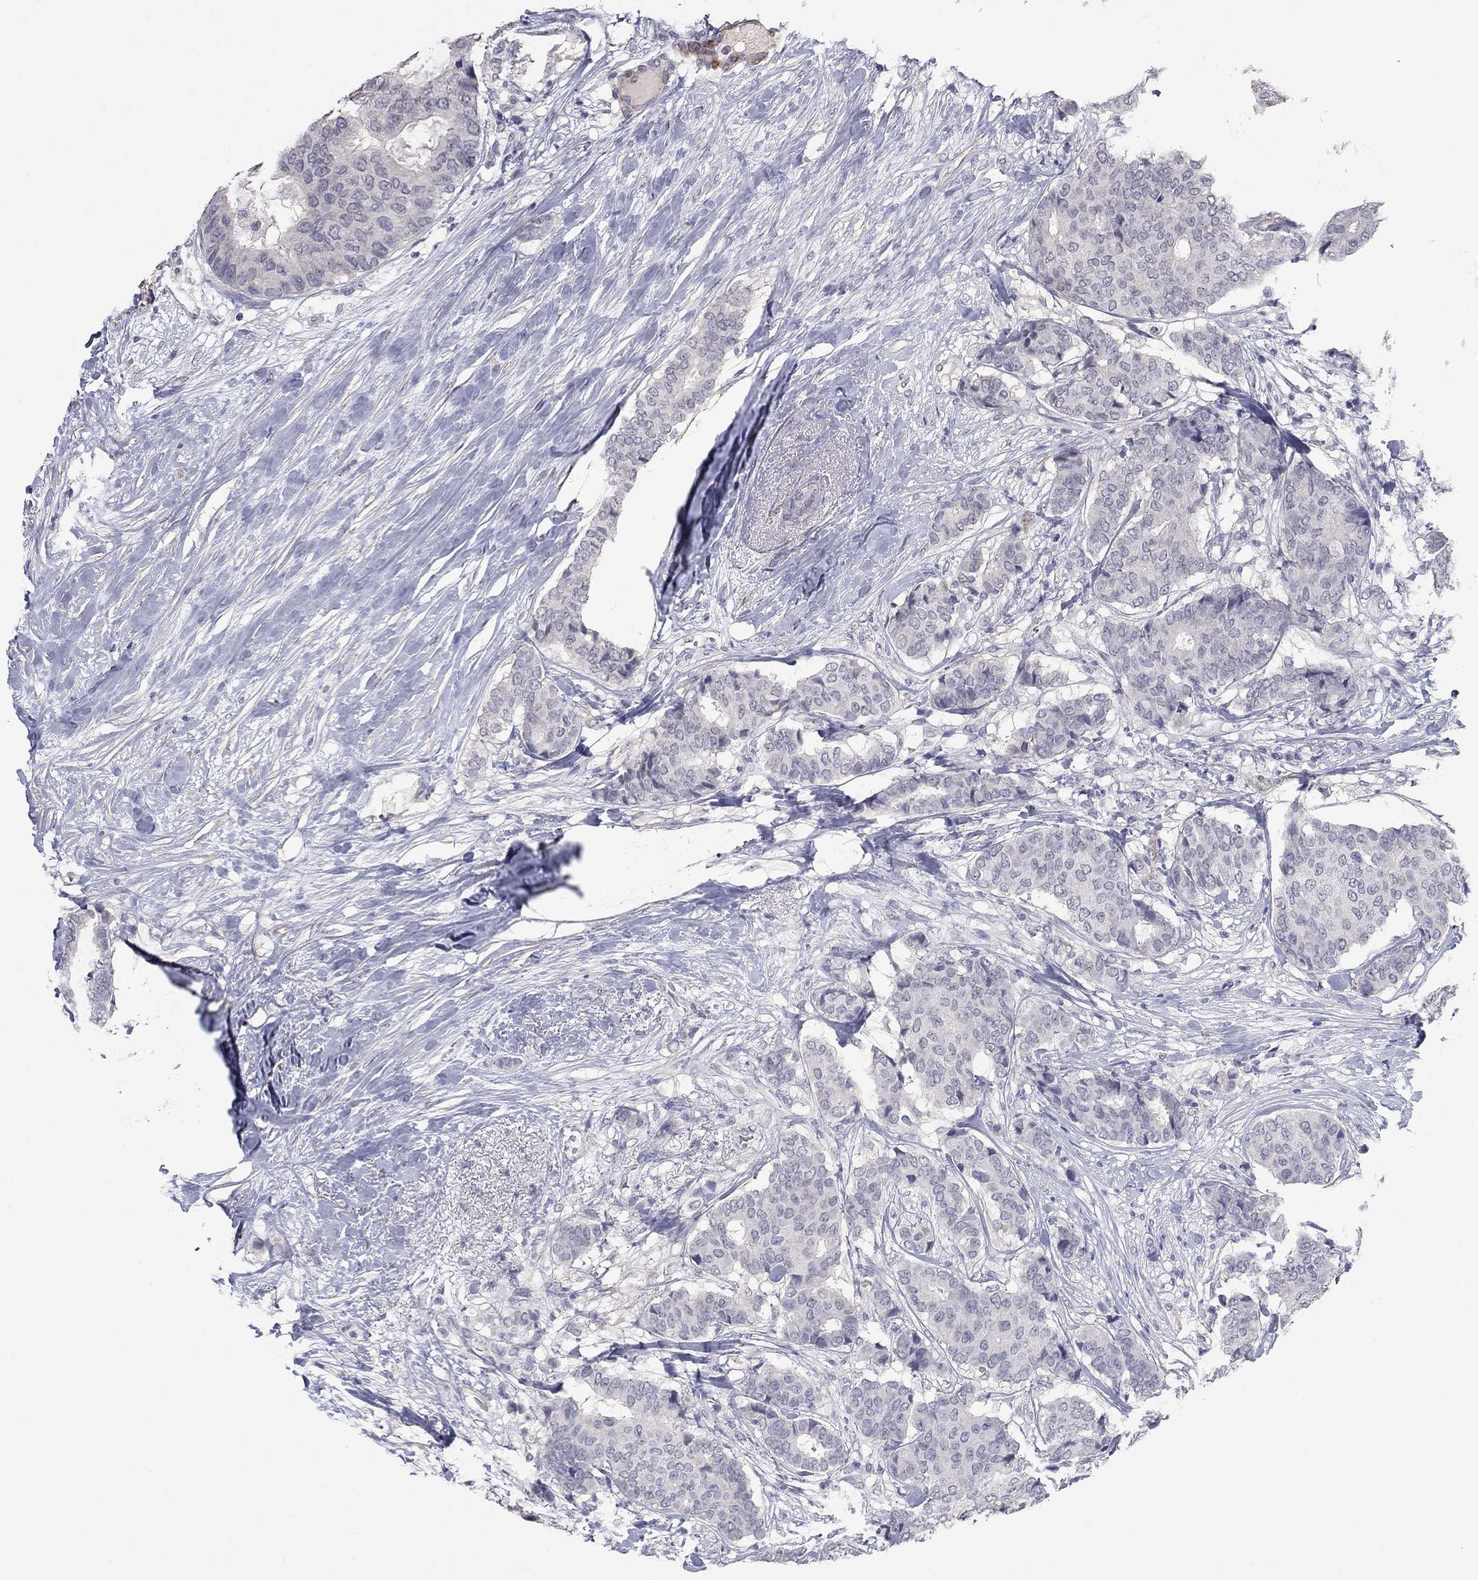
{"staining": {"intensity": "negative", "quantity": "none", "location": "none"}, "tissue": "breast cancer", "cell_type": "Tumor cells", "image_type": "cancer", "snomed": [{"axis": "morphology", "description": "Duct carcinoma"}, {"axis": "topography", "description": "Breast"}], "caption": "Immunohistochemistry micrograph of human infiltrating ductal carcinoma (breast) stained for a protein (brown), which shows no expression in tumor cells. (DAB (3,3'-diaminobenzidine) IHC, high magnification).", "gene": "IP6K3", "patient": {"sex": "female", "age": 75}}